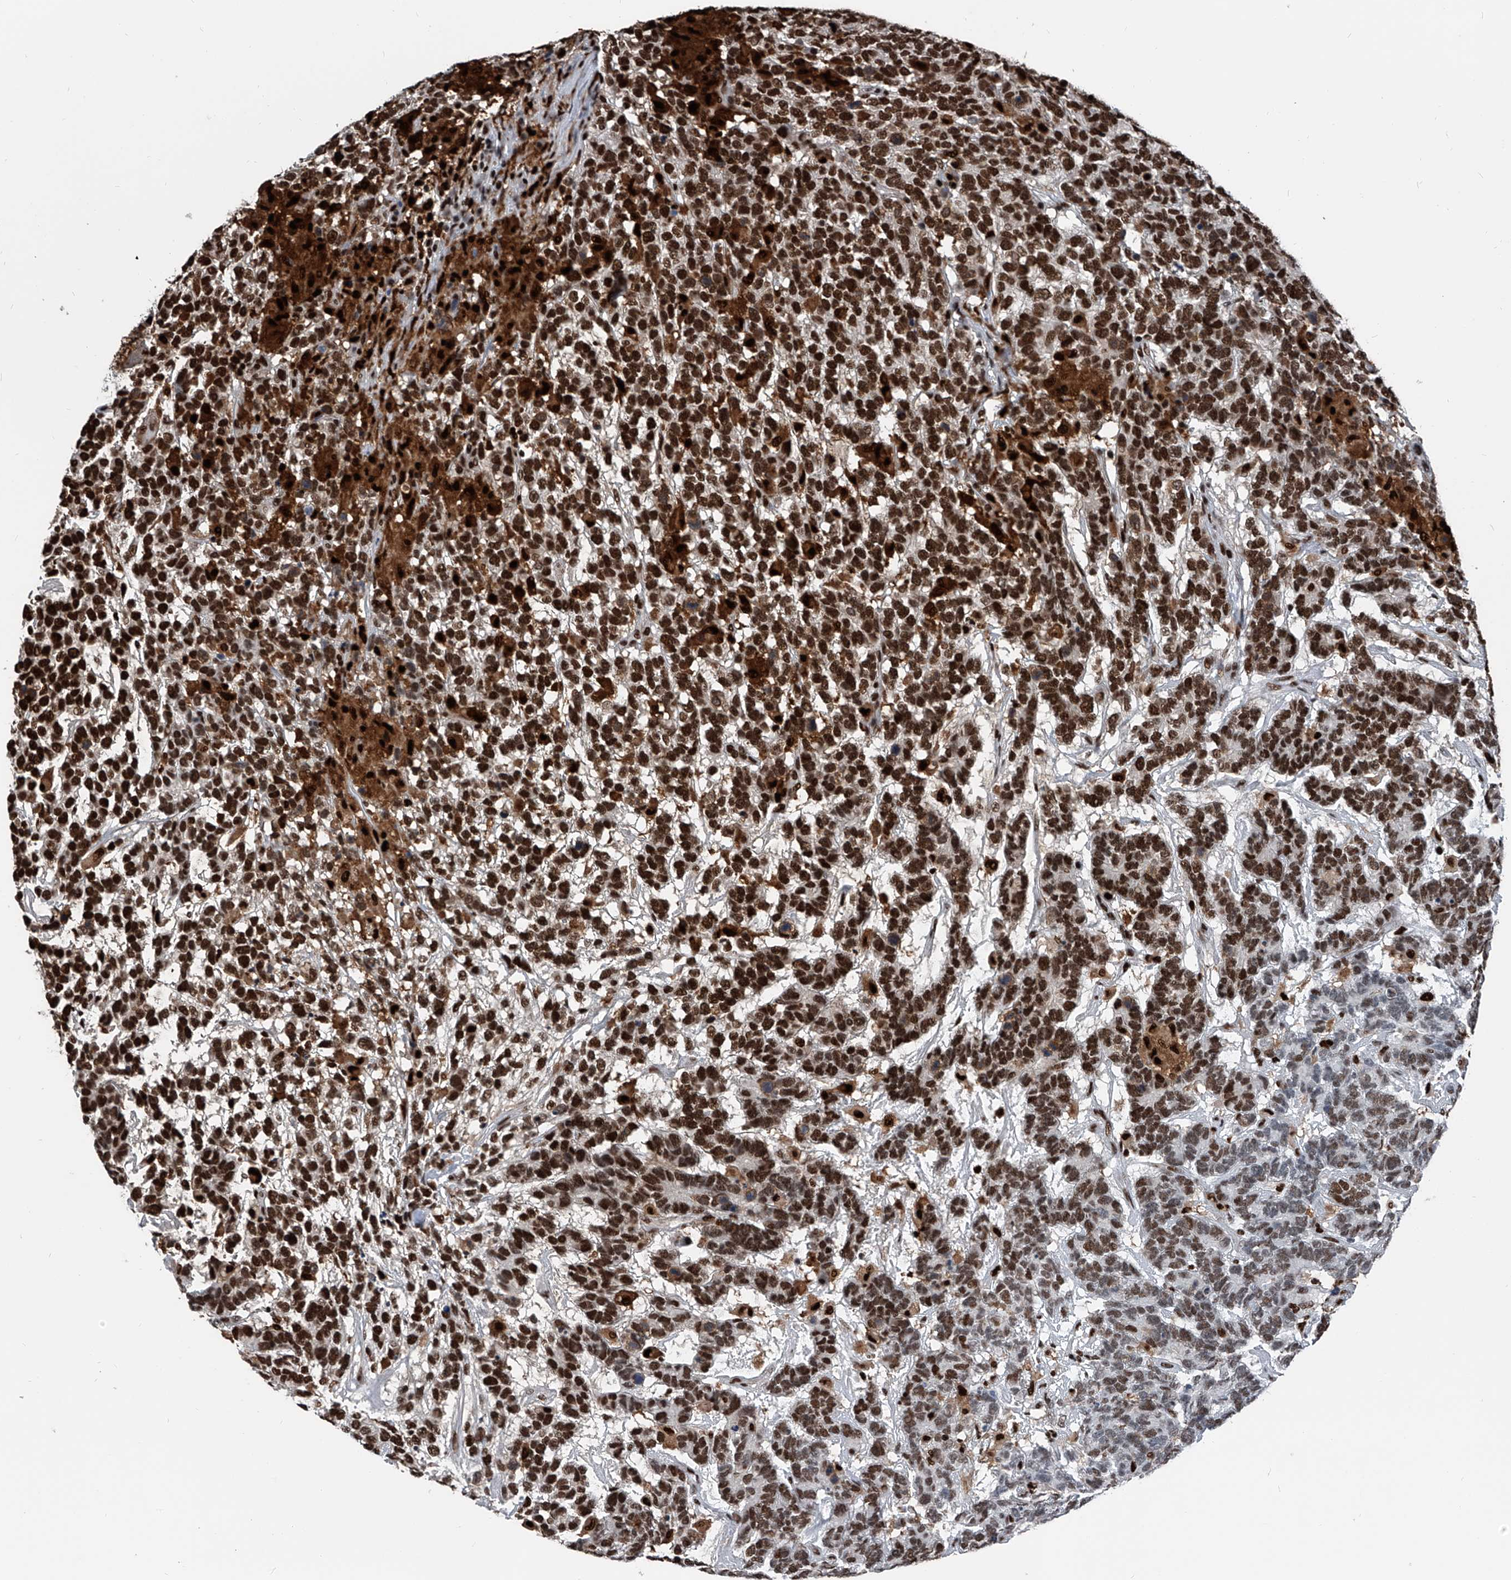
{"staining": {"intensity": "strong", "quantity": "25%-75%", "location": "cytoplasmic/membranous,nuclear"}, "tissue": "testis cancer", "cell_type": "Tumor cells", "image_type": "cancer", "snomed": [{"axis": "morphology", "description": "Carcinoma, Embryonal, NOS"}, {"axis": "topography", "description": "Testis"}], "caption": "Approximately 25%-75% of tumor cells in testis embryonal carcinoma demonstrate strong cytoplasmic/membranous and nuclear protein positivity as visualized by brown immunohistochemical staining.", "gene": "FKBP5", "patient": {"sex": "male", "age": 26}}